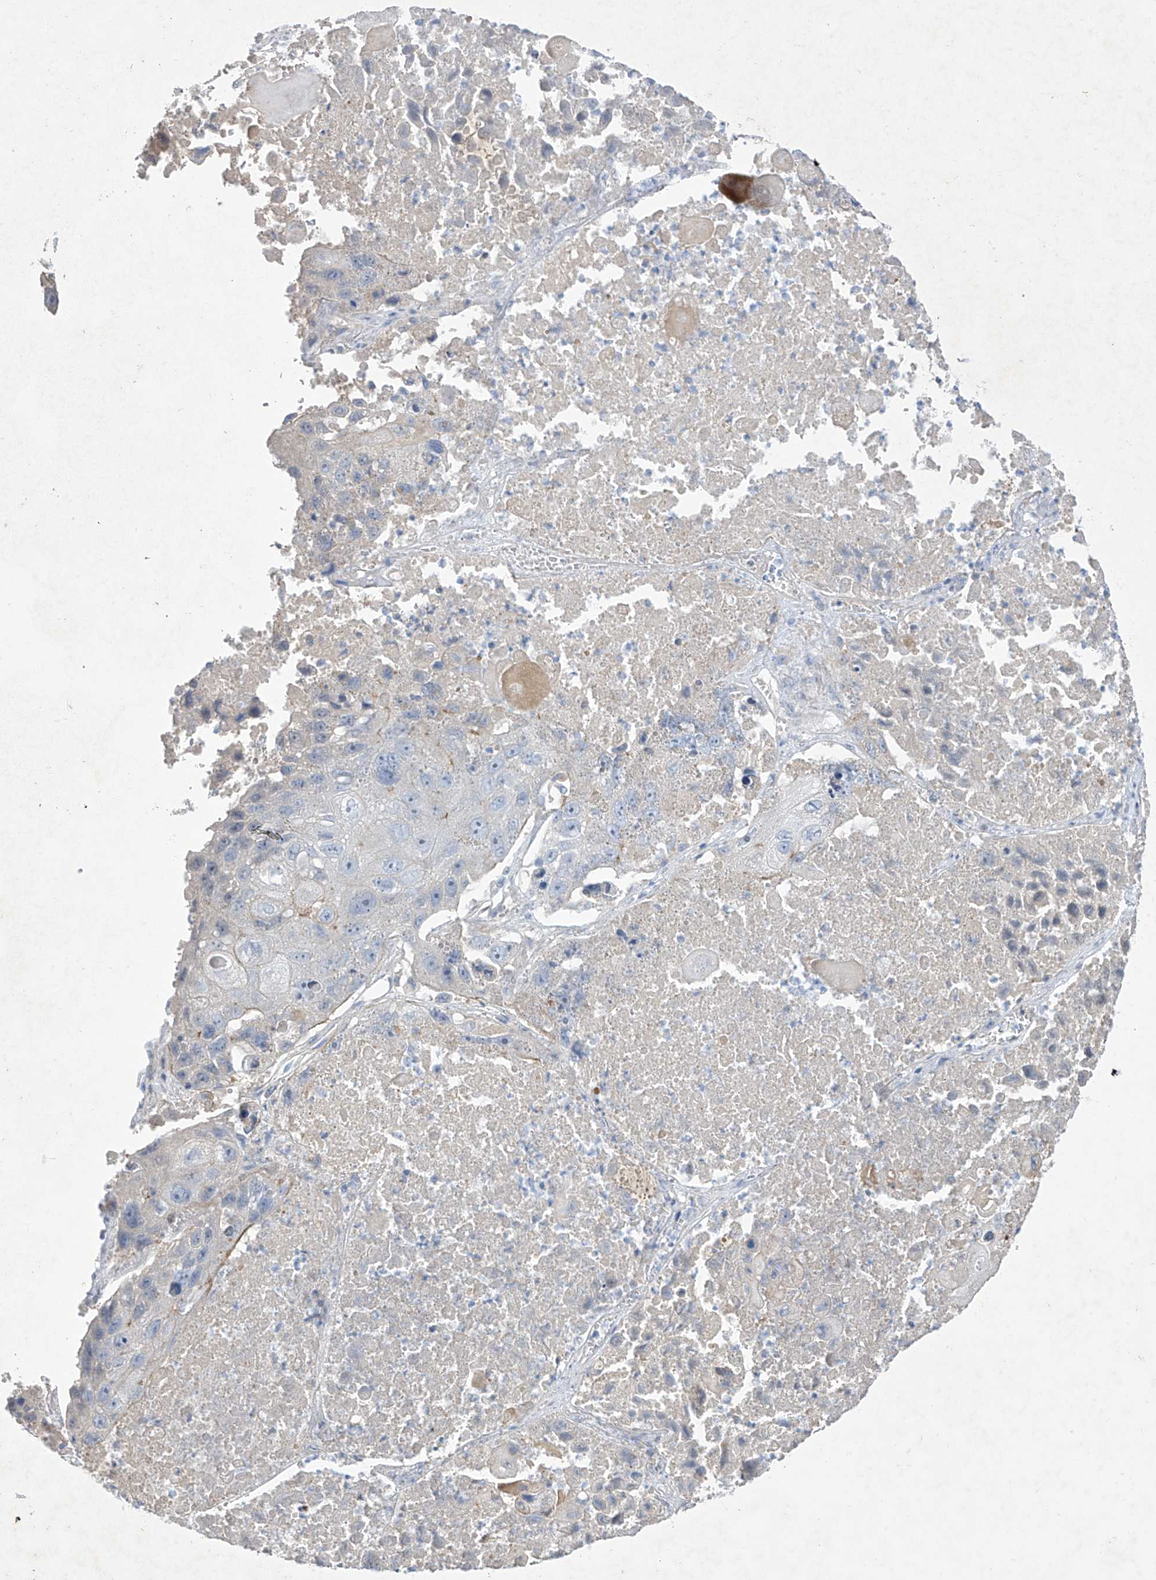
{"staining": {"intensity": "negative", "quantity": "none", "location": "none"}, "tissue": "lung cancer", "cell_type": "Tumor cells", "image_type": "cancer", "snomed": [{"axis": "morphology", "description": "Squamous cell carcinoma, NOS"}, {"axis": "topography", "description": "Lung"}], "caption": "This is a photomicrograph of immunohistochemistry (IHC) staining of lung cancer, which shows no staining in tumor cells. (Immunohistochemistry, brightfield microscopy, high magnification).", "gene": "PRSS12", "patient": {"sex": "male", "age": 61}}